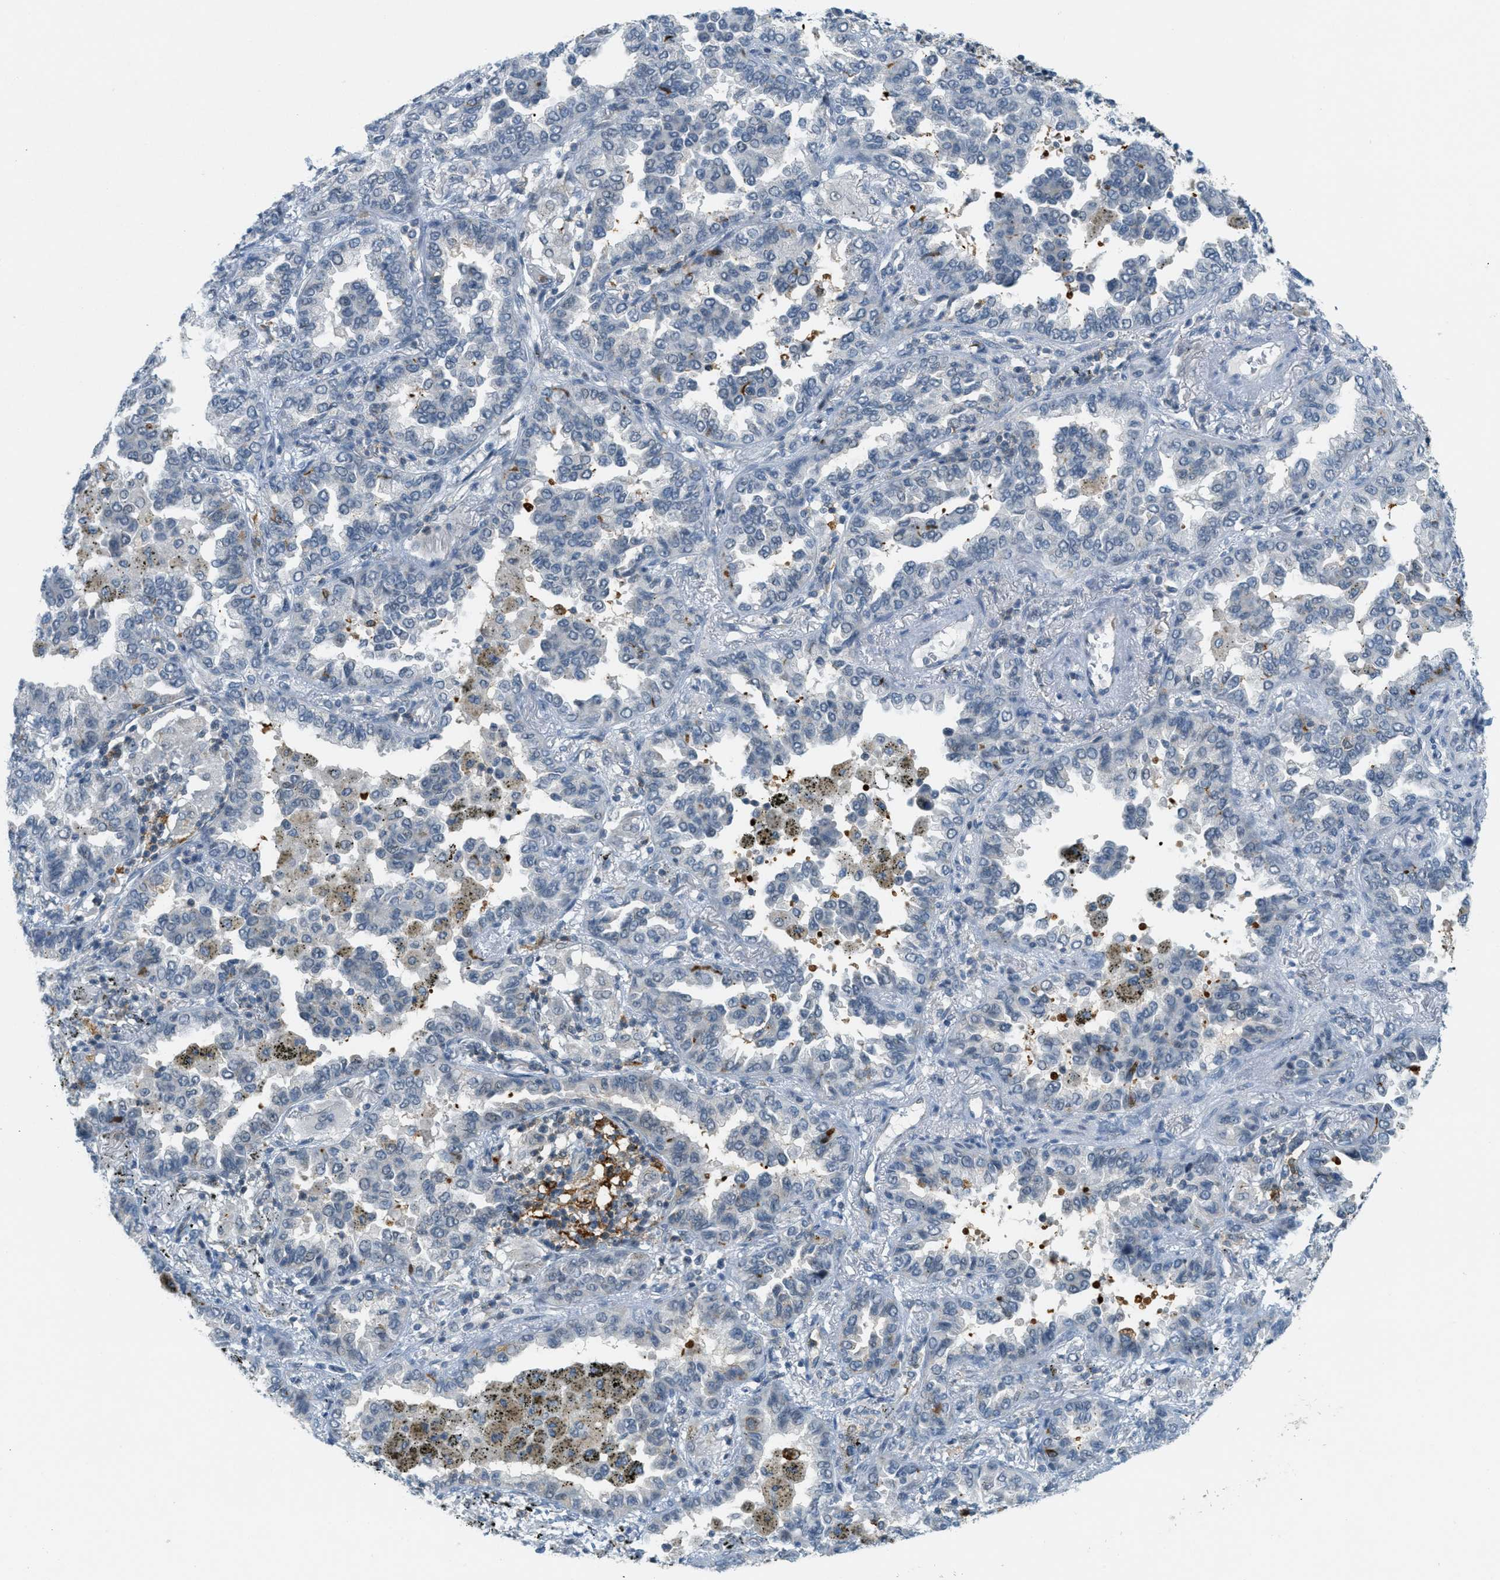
{"staining": {"intensity": "negative", "quantity": "none", "location": "none"}, "tissue": "lung cancer", "cell_type": "Tumor cells", "image_type": "cancer", "snomed": [{"axis": "morphology", "description": "Normal tissue, NOS"}, {"axis": "morphology", "description": "Adenocarcinoma, NOS"}, {"axis": "topography", "description": "Lung"}], "caption": "A high-resolution histopathology image shows immunohistochemistry staining of lung cancer (adenocarcinoma), which exhibits no significant staining in tumor cells.", "gene": "FYN", "patient": {"sex": "male", "age": 59}}